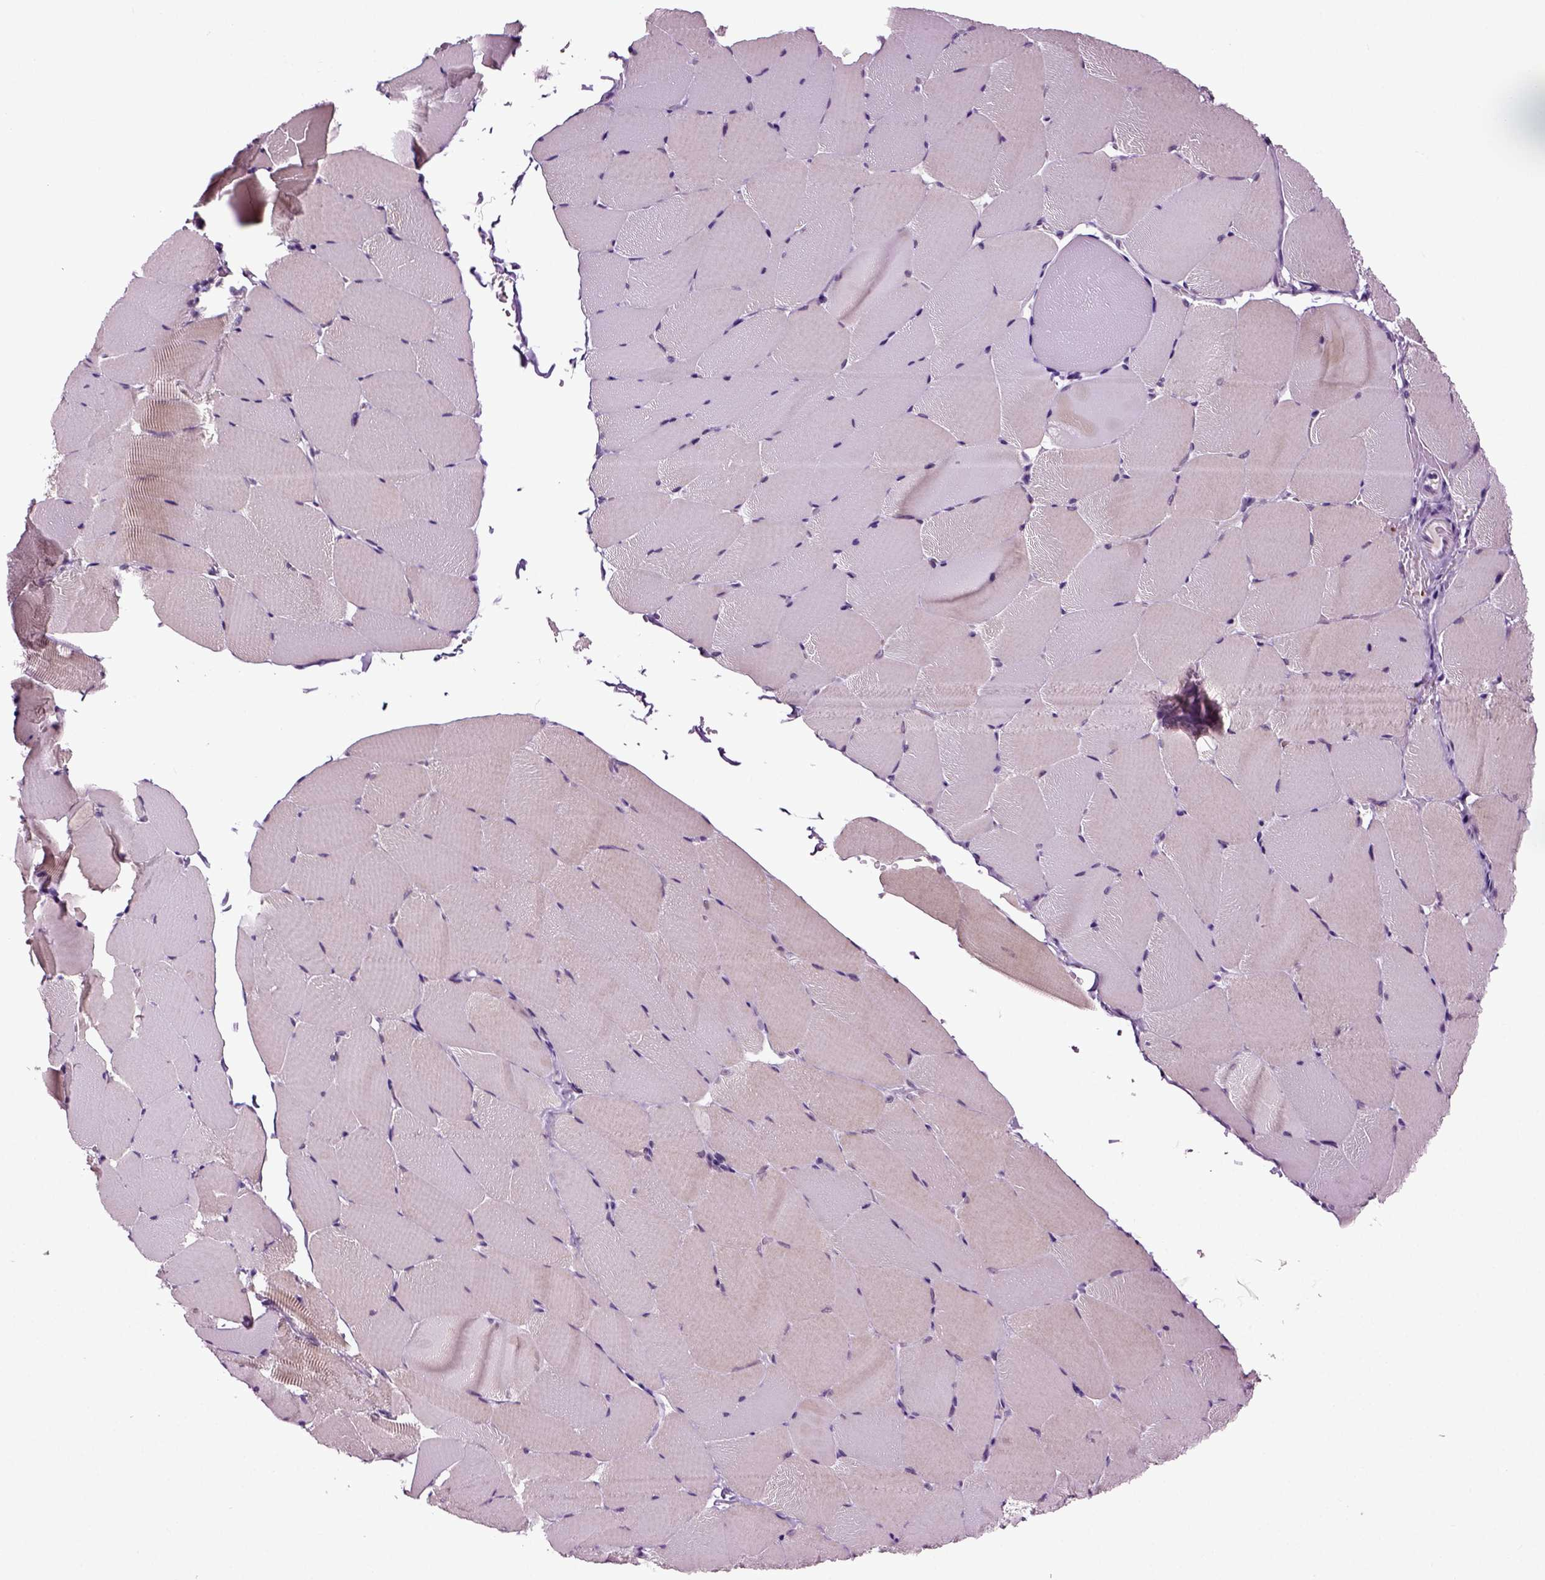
{"staining": {"intensity": "negative", "quantity": "none", "location": "none"}, "tissue": "skeletal muscle", "cell_type": "Myocytes", "image_type": "normal", "snomed": [{"axis": "morphology", "description": "Normal tissue, NOS"}, {"axis": "topography", "description": "Skeletal muscle"}], "caption": "Immunohistochemistry (IHC) histopathology image of benign skeletal muscle: skeletal muscle stained with DAB exhibits no significant protein positivity in myocytes. (DAB immunohistochemistry visualized using brightfield microscopy, high magnification).", "gene": "SPATA17", "patient": {"sex": "female", "age": 37}}